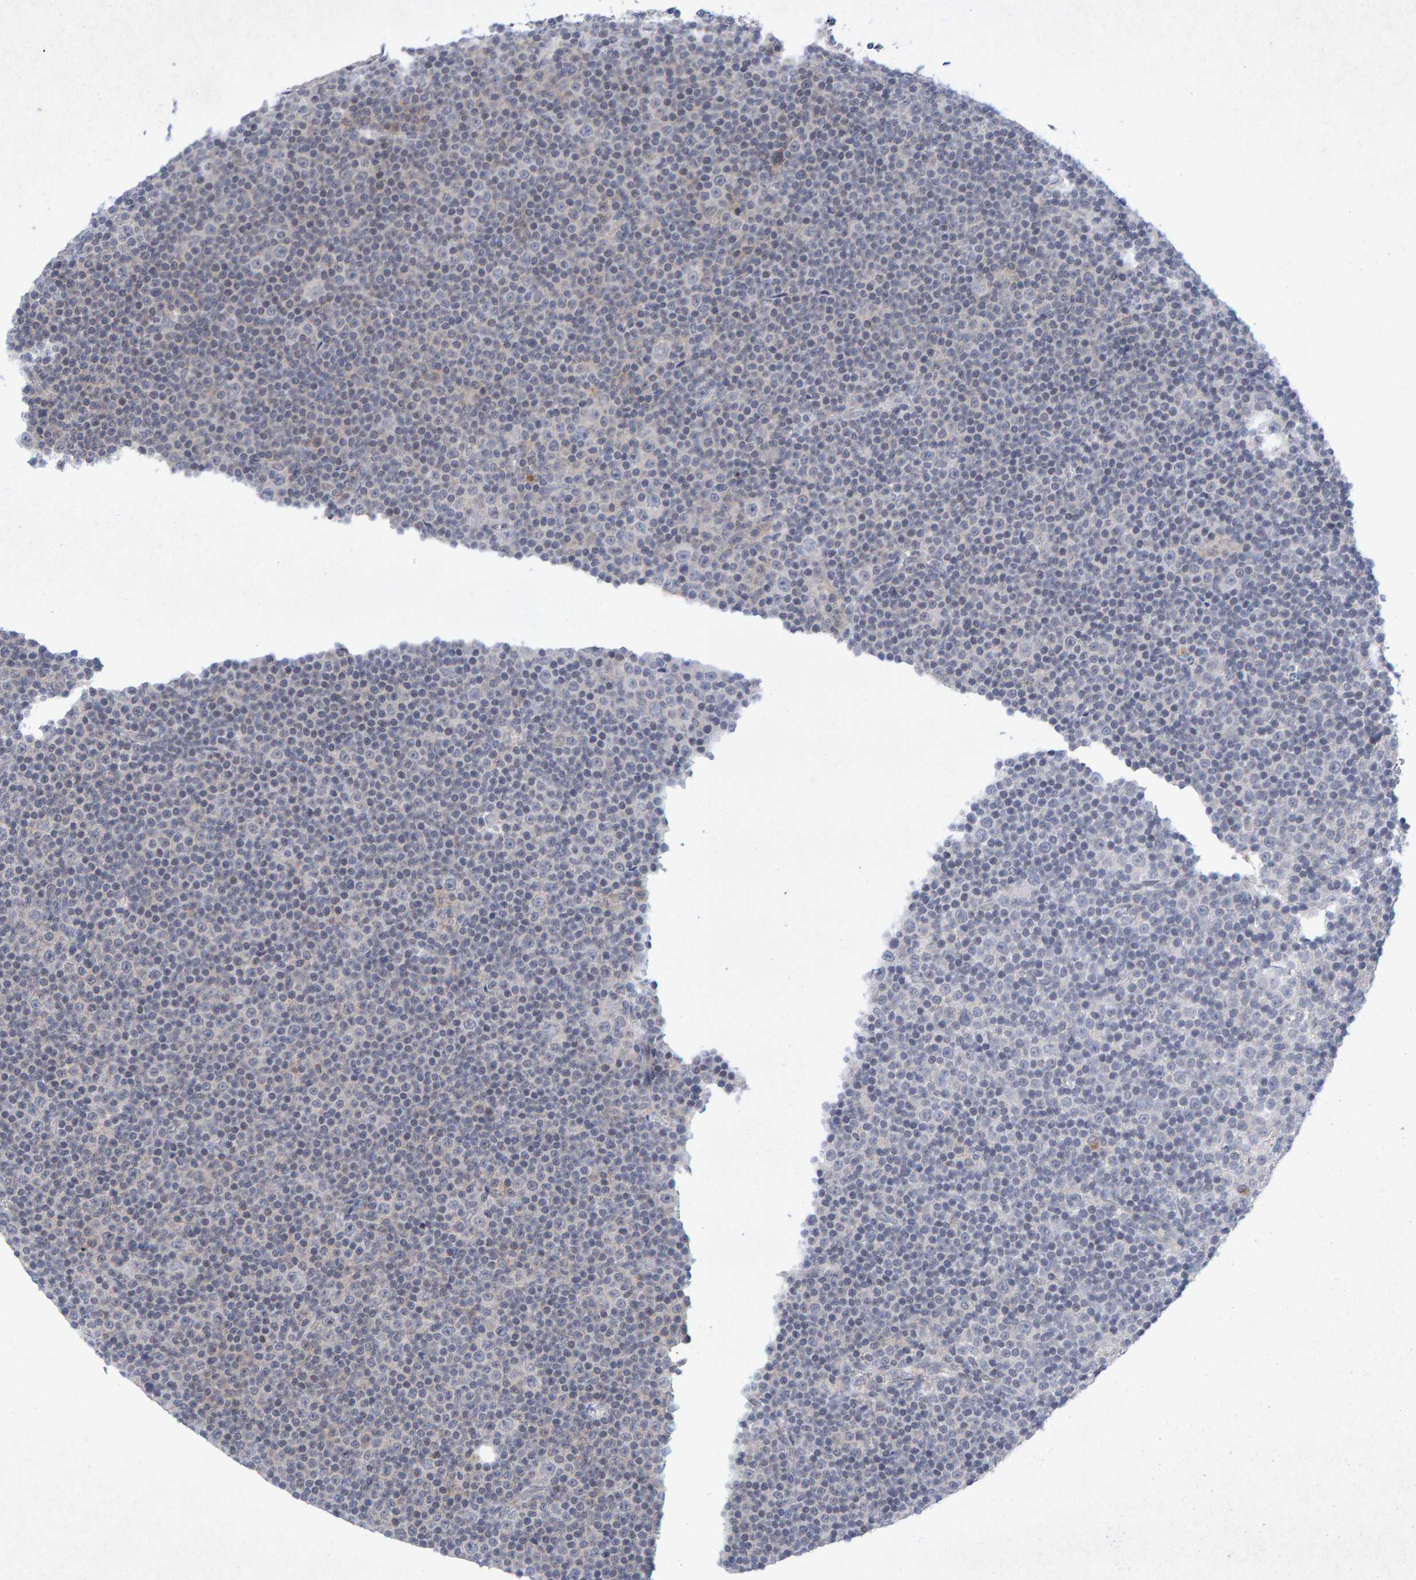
{"staining": {"intensity": "negative", "quantity": "none", "location": "none"}, "tissue": "lymphoma", "cell_type": "Tumor cells", "image_type": "cancer", "snomed": [{"axis": "morphology", "description": "Malignant lymphoma, non-Hodgkin's type, Low grade"}, {"axis": "topography", "description": "Lymph node"}], "caption": "Tumor cells are negative for protein expression in human malignant lymphoma, non-Hodgkin's type (low-grade).", "gene": "CDH2", "patient": {"sex": "female", "age": 67}}